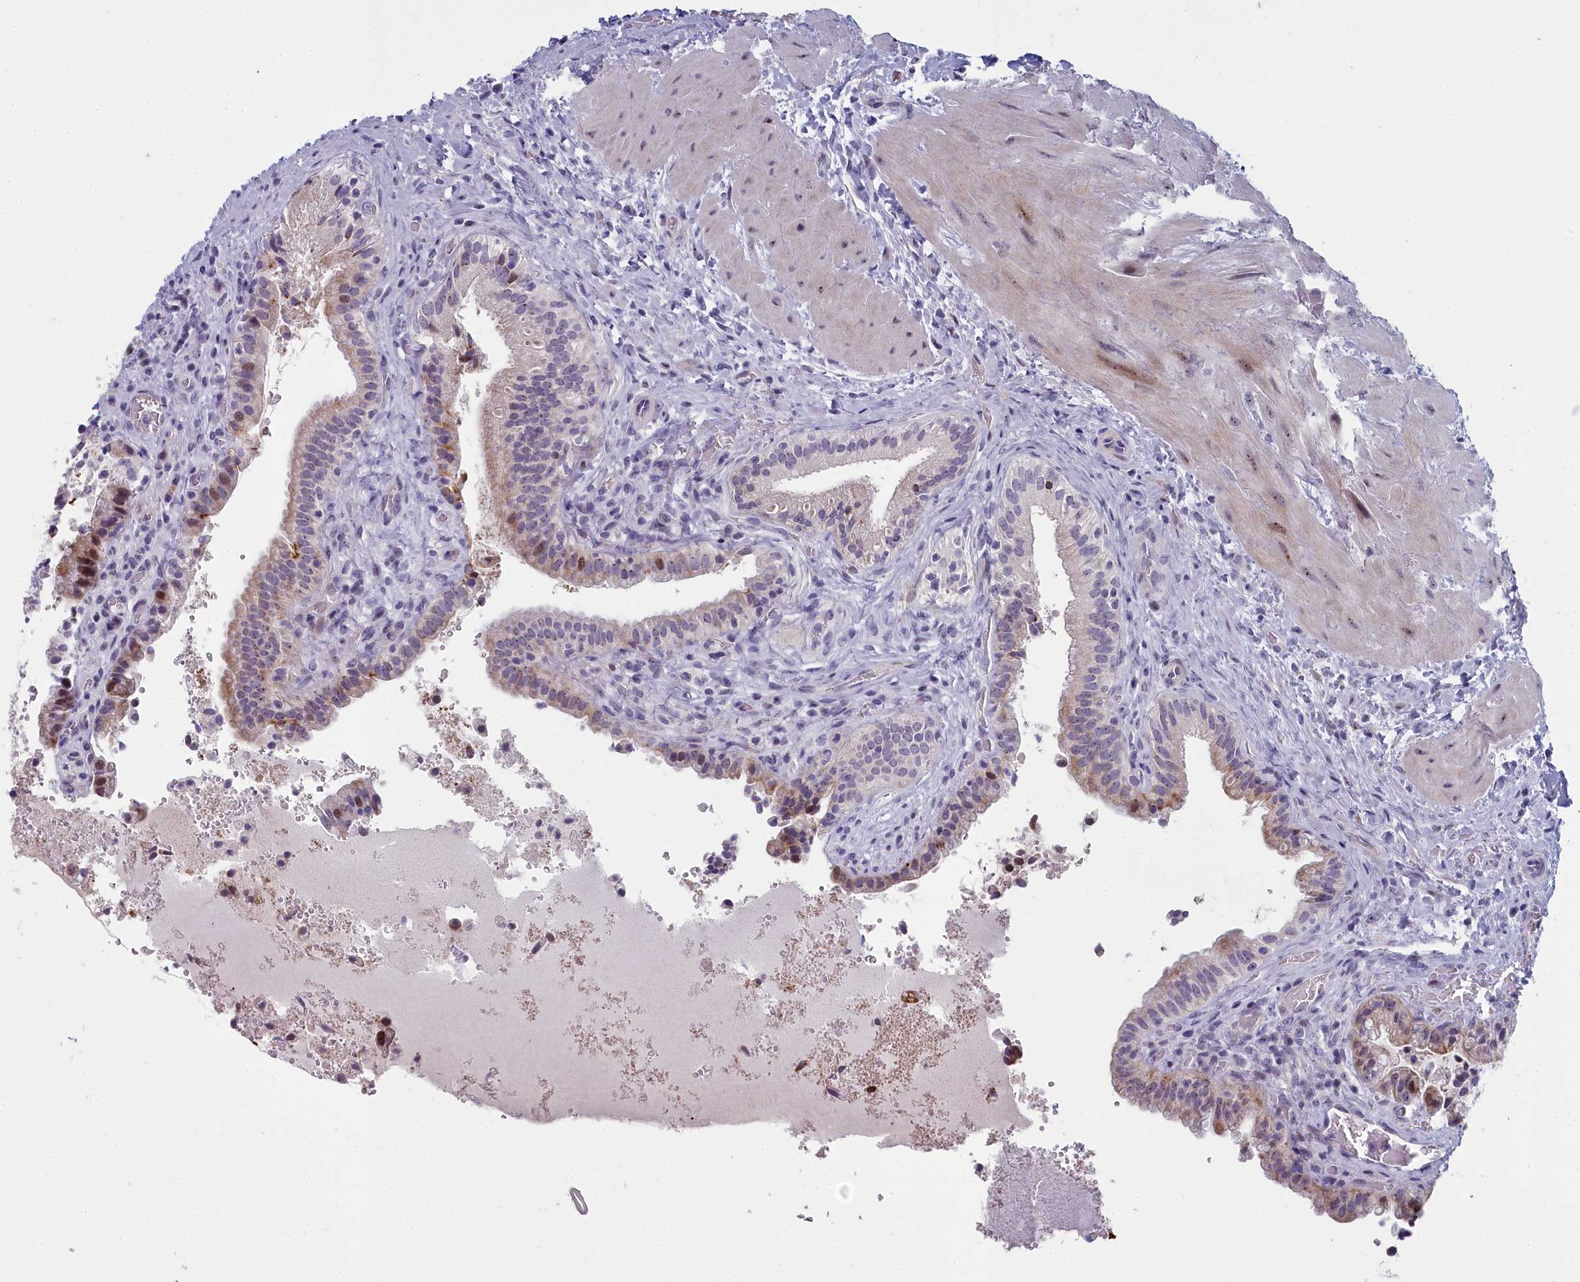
{"staining": {"intensity": "moderate", "quantity": "25%-75%", "location": "cytoplasmic/membranous,nuclear"}, "tissue": "gallbladder", "cell_type": "Glandular cells", "image_type": "normal", "snomed": [{"axis": "morphology", "description": "Normal tissue, NOS"}, {"axis": "topography", "description": "Gallbladder"}], "caption": "Moderate cytoplasmic/membranous,nuclear protein staining is seen in about 25%-75% of glandular cells in gallbladder.", "gene": "INSYN2A", "patient": {"sex": "male", "age": 24}}